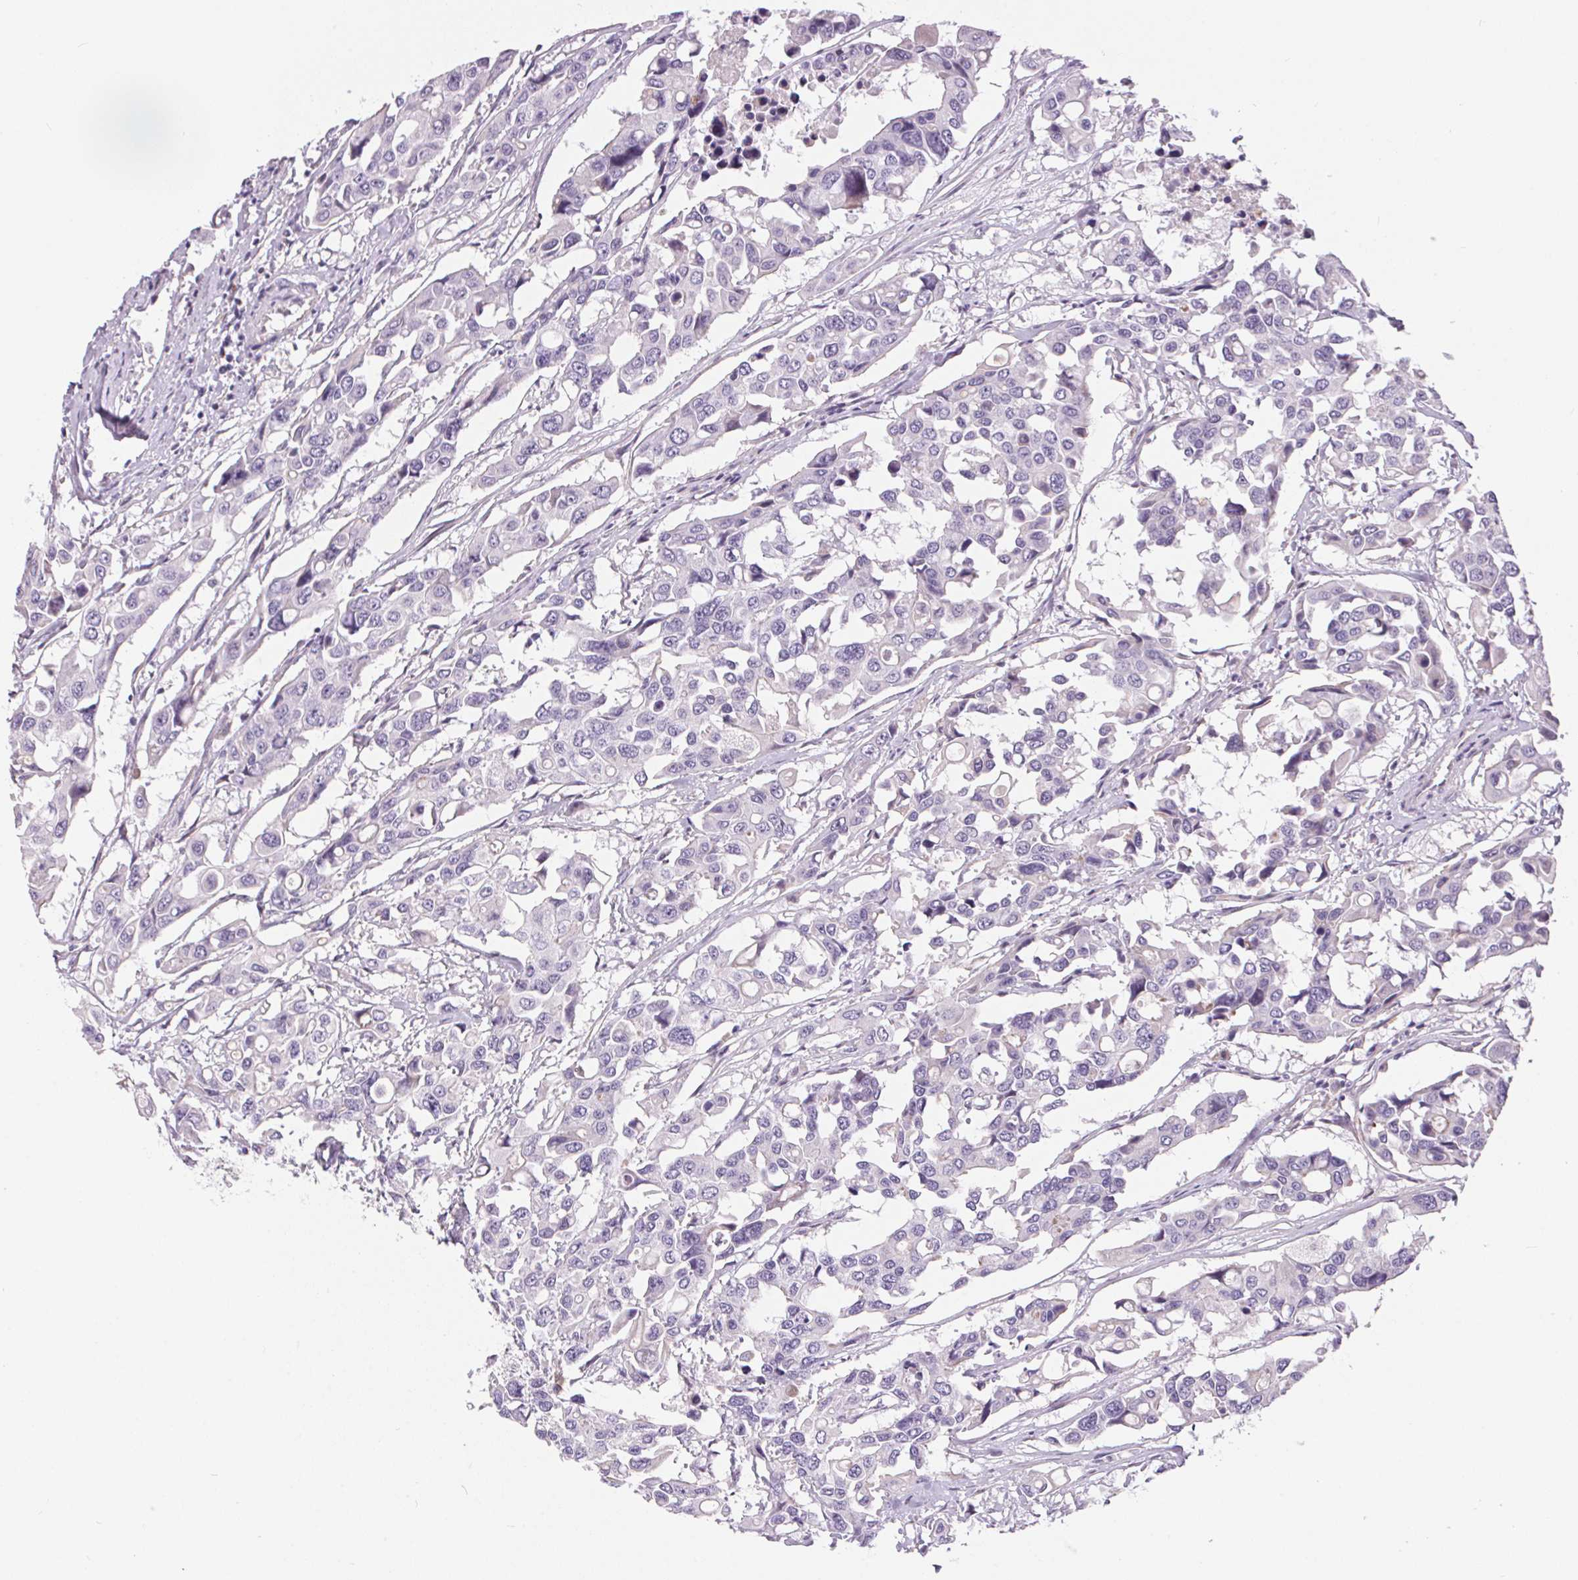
{"staining": {"intensity": "negative", "quantity": "none", "location": "none"}, "tissue": "colorectal cancer", "cell_type": "Tumor cells", "image_type": "cancer", "snomed": [{"axis": "morphology", "description": "Adenocarcinoma, NOS"}, {"axis": "topography", "description": "Colon"}], "caption": "Protein analysis of adenocarcinoma (colorectal) shows no significant expression in tumor cells. (DAB (3,3'-diaminobenzidine) immunohistochemistry (IHC) with hematoxylin counter stain).", "gene": "UNC13B", "patient": {"sex": "male", "age": 77}}